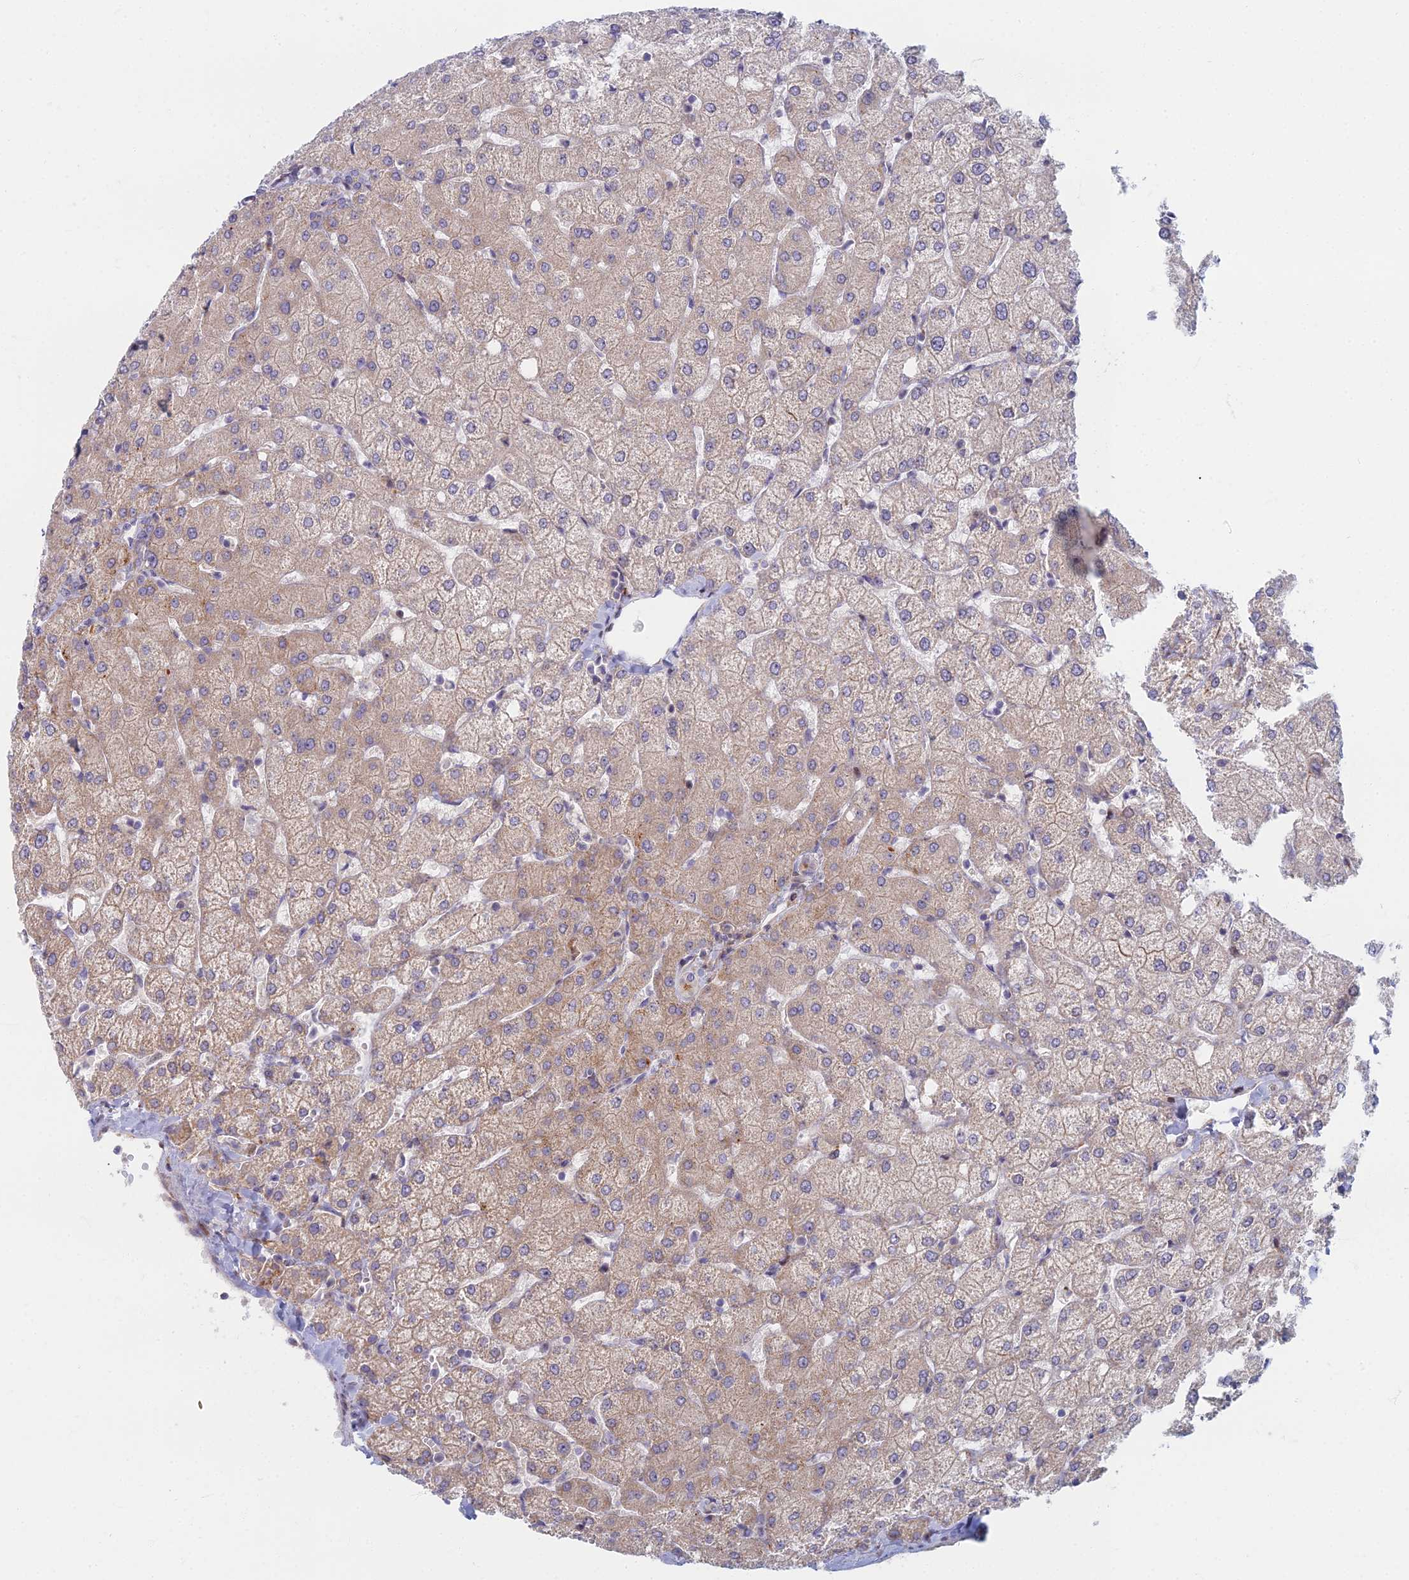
{"staining": {"intensity": "negative", "quantity": "none", "location": "none"}, "tissue": "liver", "cell_type": "Cholangiocytes", "image_type": "normal", "snomed": [{"axis": "morphology", "description": "Normal tissue, NOS"}, {"axis": "topography", "description": "Liver"}], "caption": "Immunohistochemical staining of benign human liver reveals no significant staining in cholangiocytes.", "gene": "C15orf40", "patient": {"sex": "female", "age": 54}}